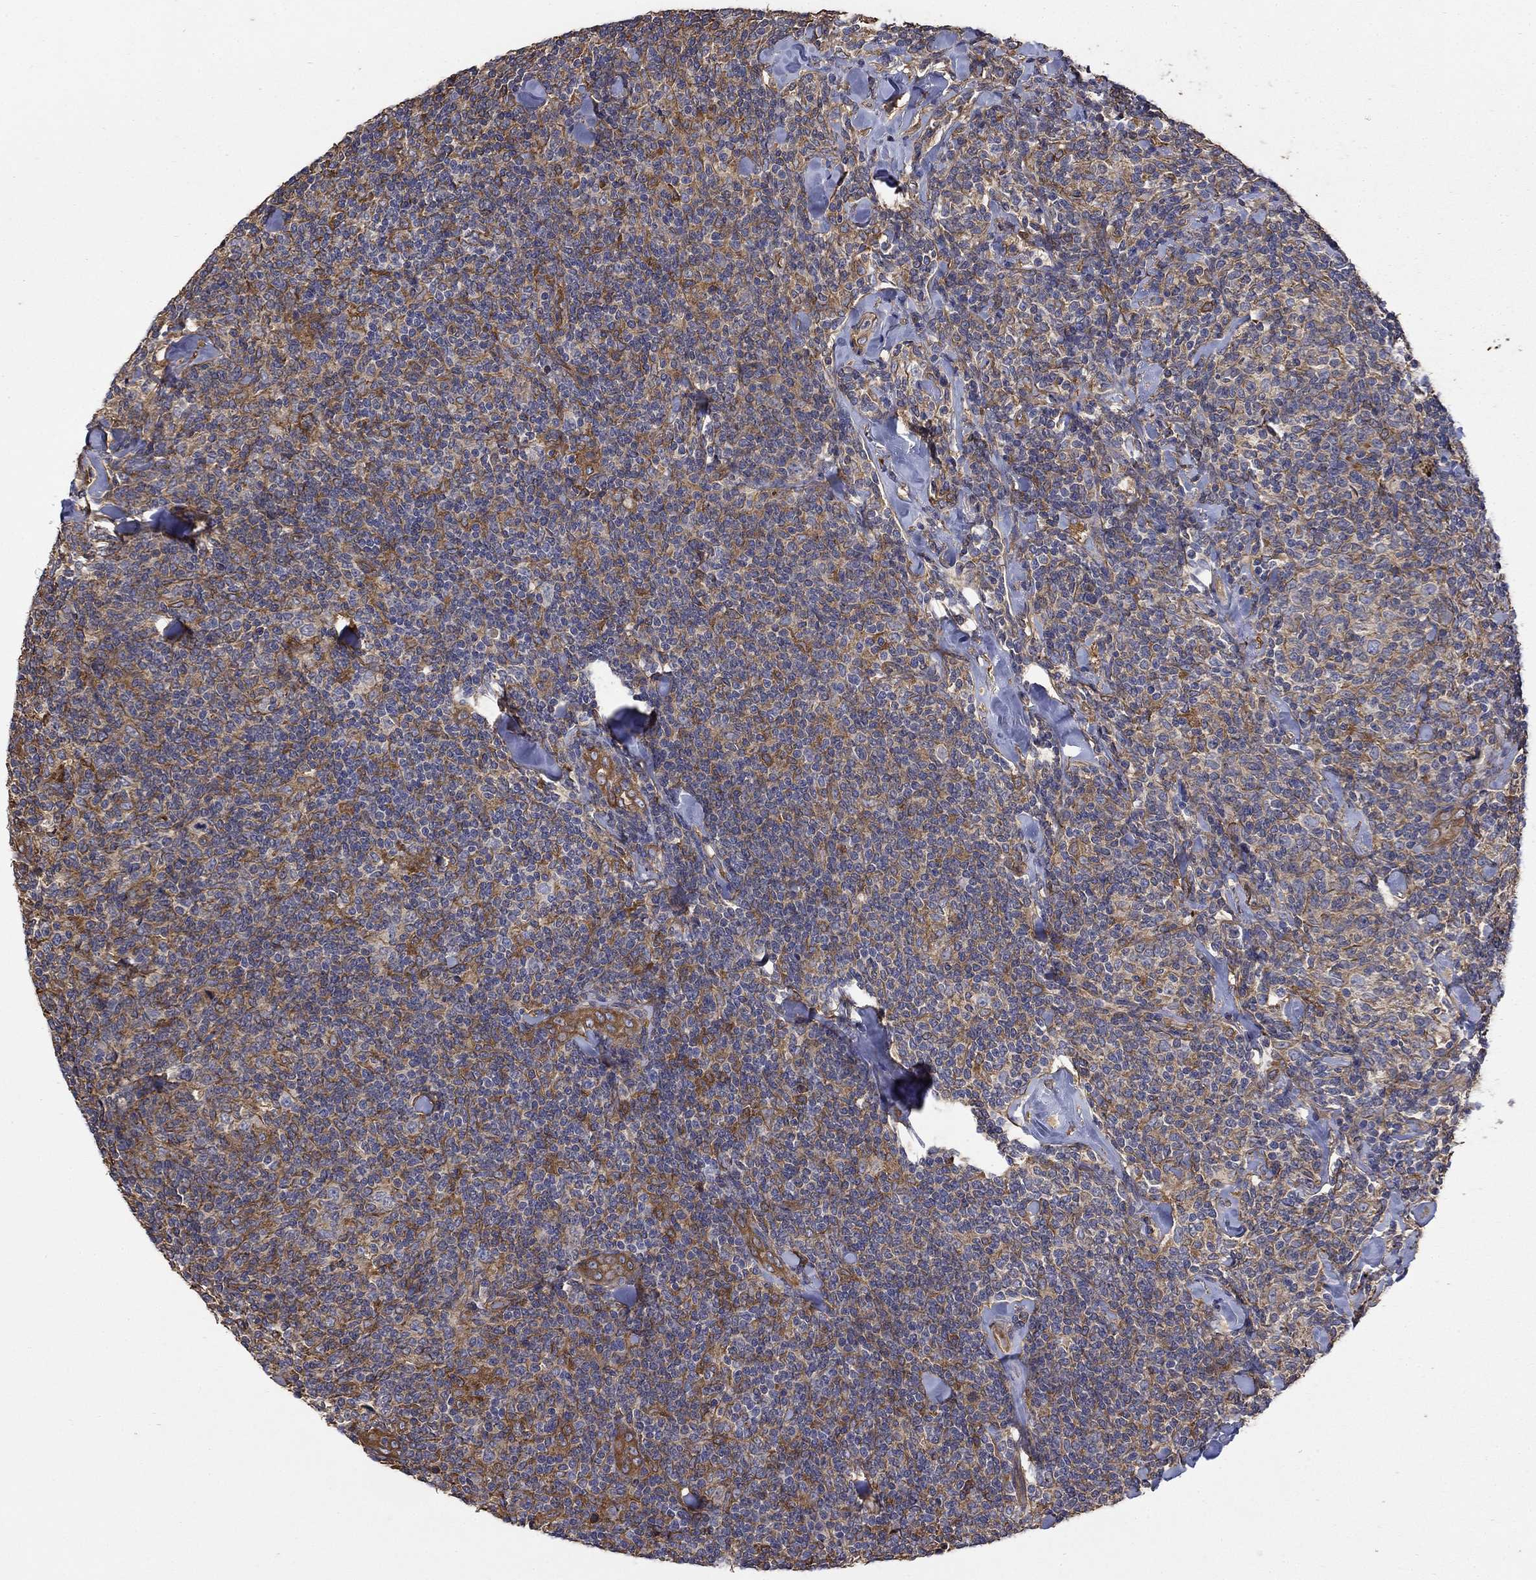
{"staining": {"intensity": "moderate", "quantity": ">75%", "location": "cytoplasmic/membranous"}, "tissue": "lymphoma", "cell_type": "Tumor cells", "image_type": "cancer", "snomed": [{"axis": "morphology", "description": "Malignant lymphoma, non-Hodgkin's type, Low grade"}, {"axis": "topography", "description": "Lymph node"}], "caption": "Protein staining demonstrates moderate cytoplasmic/membranous expression in about >75% of tumor cells in lymphoma.", "gene": "DPYSL2", "patient": {"sex": "female", "age": 56}}